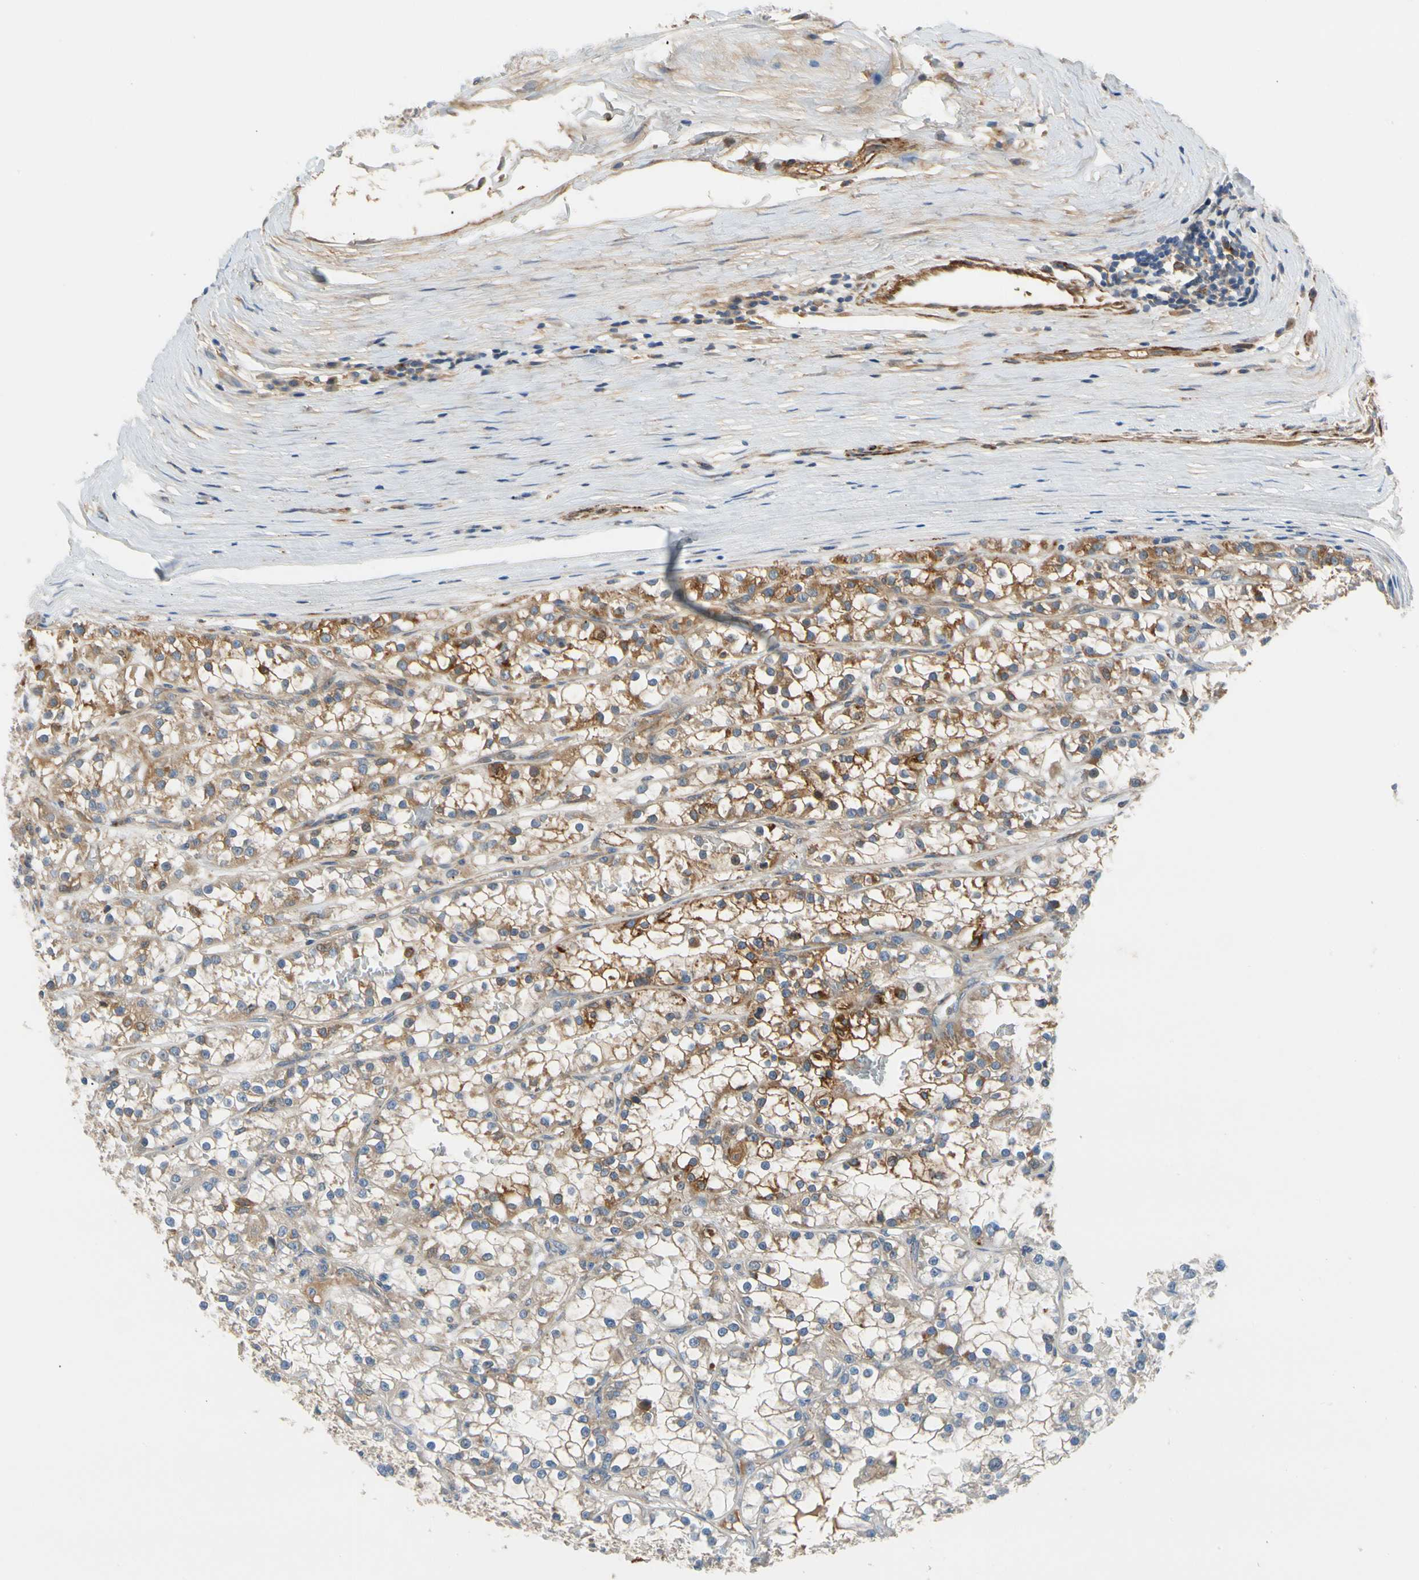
{"staining": {"intensity": "moderate", "quantity": "25%-75%", "location": "cytoplasmic/membranous"}, "tissue": "renal cancer", "cell_type": "Tumor cells", "image_type": "cancer", "snomed": [{"axis": "morphology", "description": "Adenocarcinoma, NOS"}, {"axis": "topography", "description": "Kidney"}], "caption": "Protein staining of renal cancer (adenocarcinoma) tissue reveals moderate cytoplasmic/membranous expression in approximately 25%-75% of tumor cells.", "gene": "ENTREP3", "patient": {"sex": "female", "age": 52}}